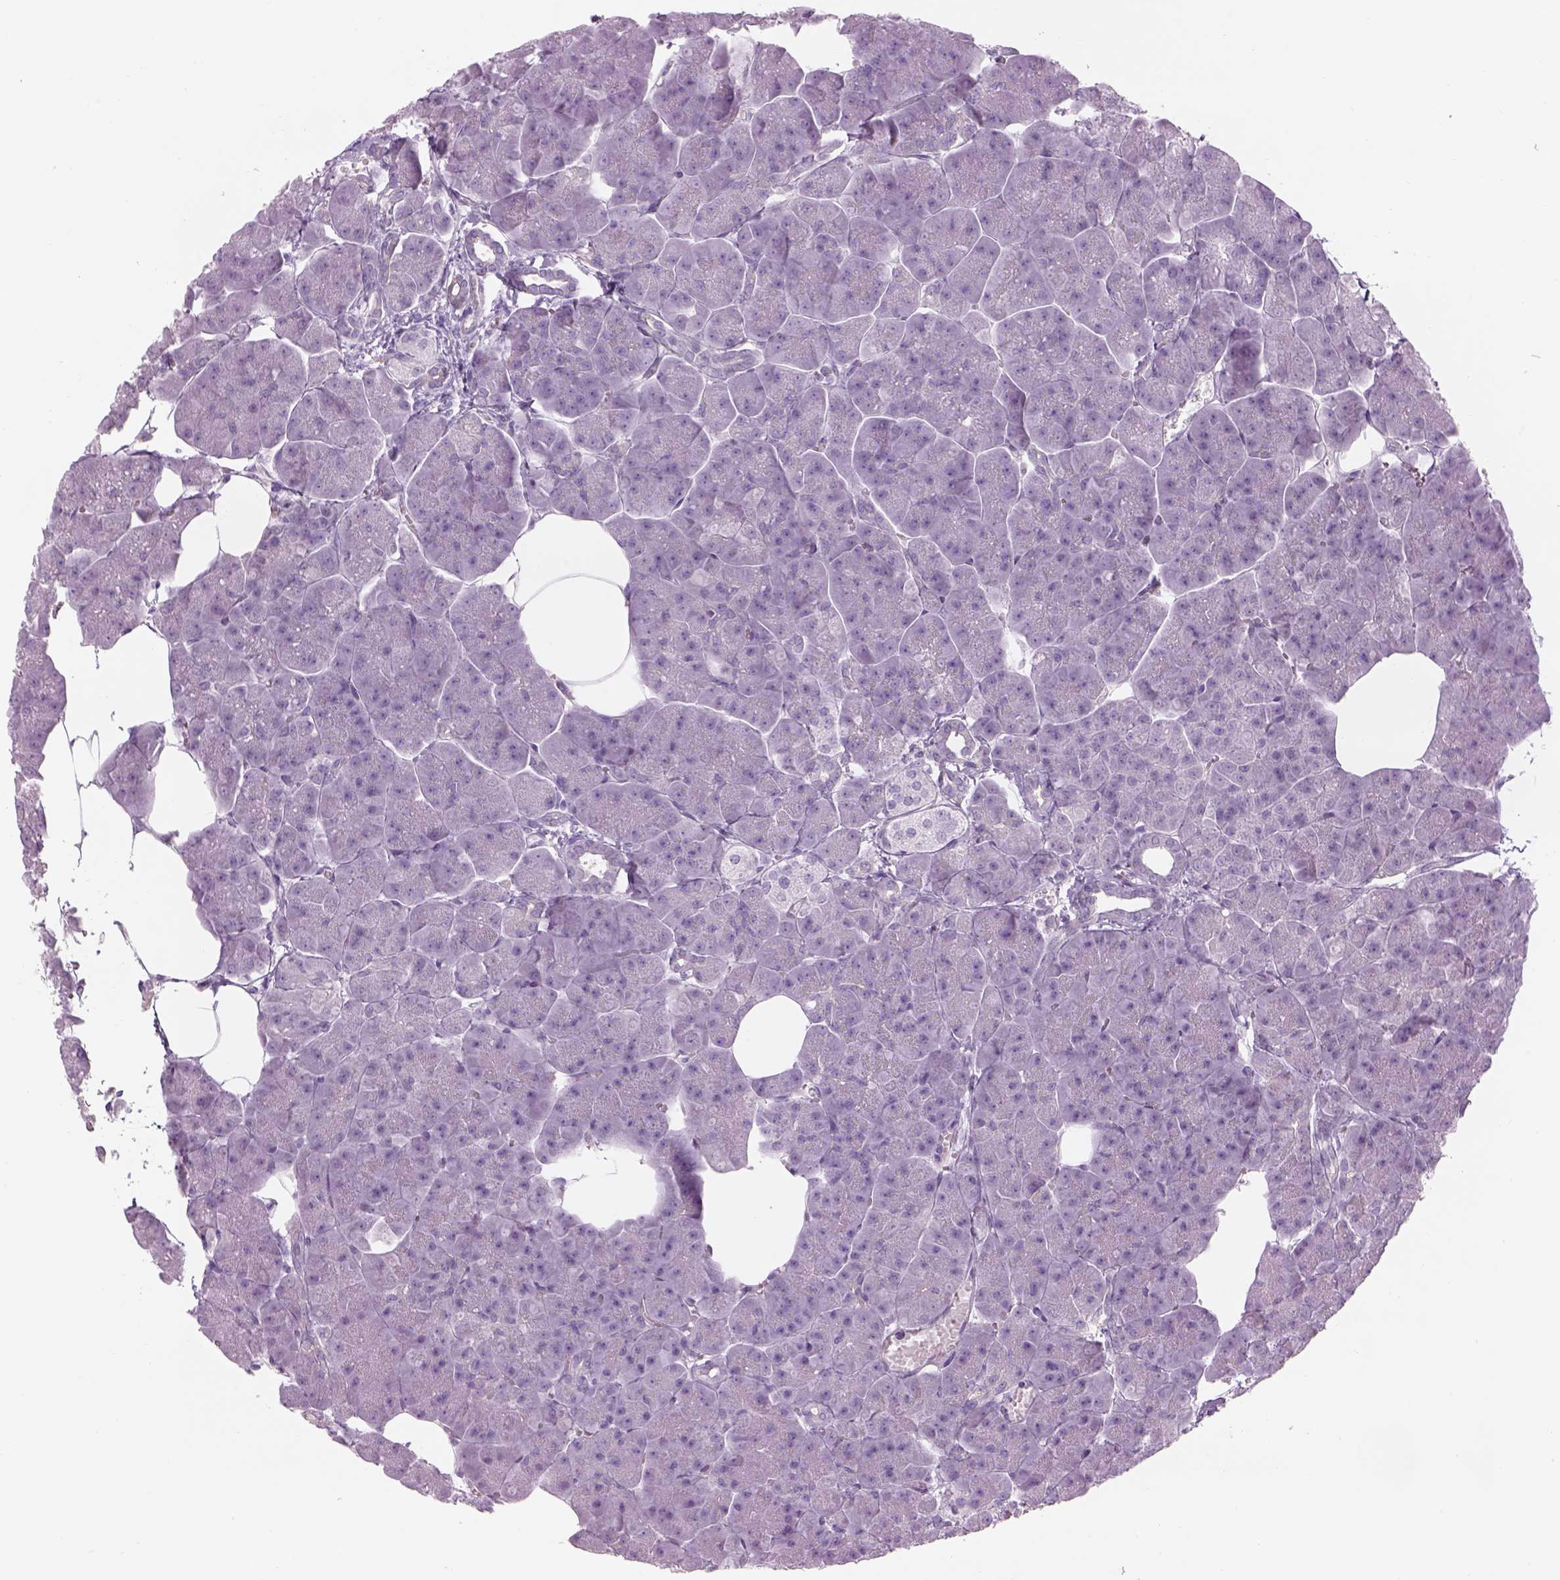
{"staining": {"intensity": "negative", "quantity": "none", "location": "none"}, "tissue": "pancreas", "cell_type": "Exocrine glandular cells", "image_type": "normal", "snomed": [{"axis": "morphology", "description": "Normal tissue, NOS"}, {"axis": "topography", "description": "Adipose tissue"}, {"axis": "topography", "description": "Pancreas"}, {"axis": "topography", "description": "Peripheral nerve tissue"}], "caption": "Immunohistochemistry histopathology image of normal pancreas: pancreas stained with DAB (3,3'-diaminobenzidine) reveals no significant protein staining in exocrine glandular cells.", "gene": "GAS2L2", "patient": {"sex": "female", "age": 58}}